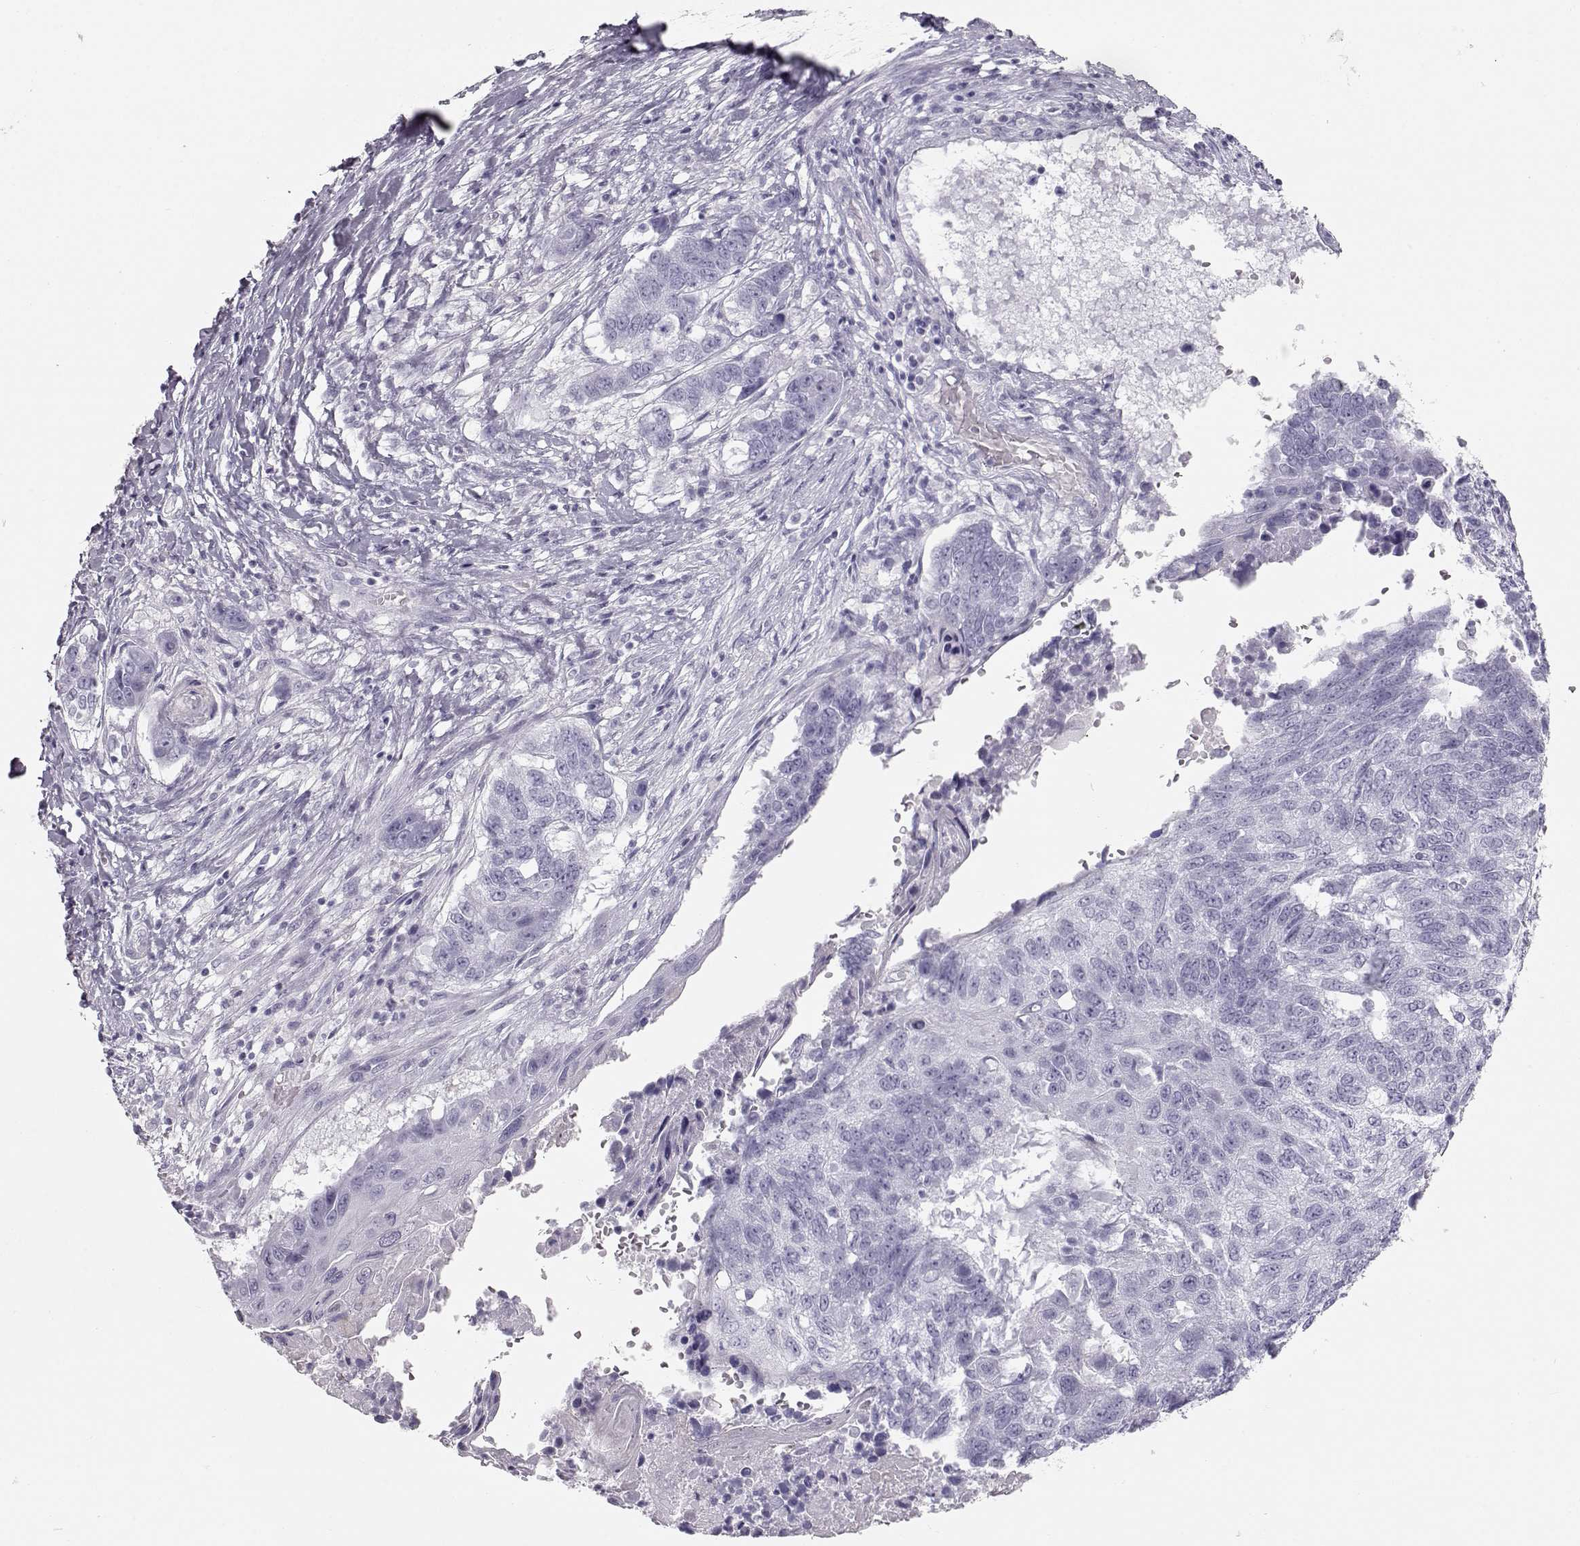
{"staining": {"intensity": "negative", "quantity": "none", "location": "none"}, "tissue": "lung cancer", "cell_type": "Tumor cells", "image_type": "cancer", "snomed": [{"axis": "morphology", "description": "Squamous cell carcinoma, NOS"}, {"axis": "topography", "description": "Lung"}], "caption": "IHC histopathology image of lung cancer stained for a protein (brown), which reveals no positivity in tumor cells.", "gene": "MIP", "patient": {"sex": "male", "age": 73}}